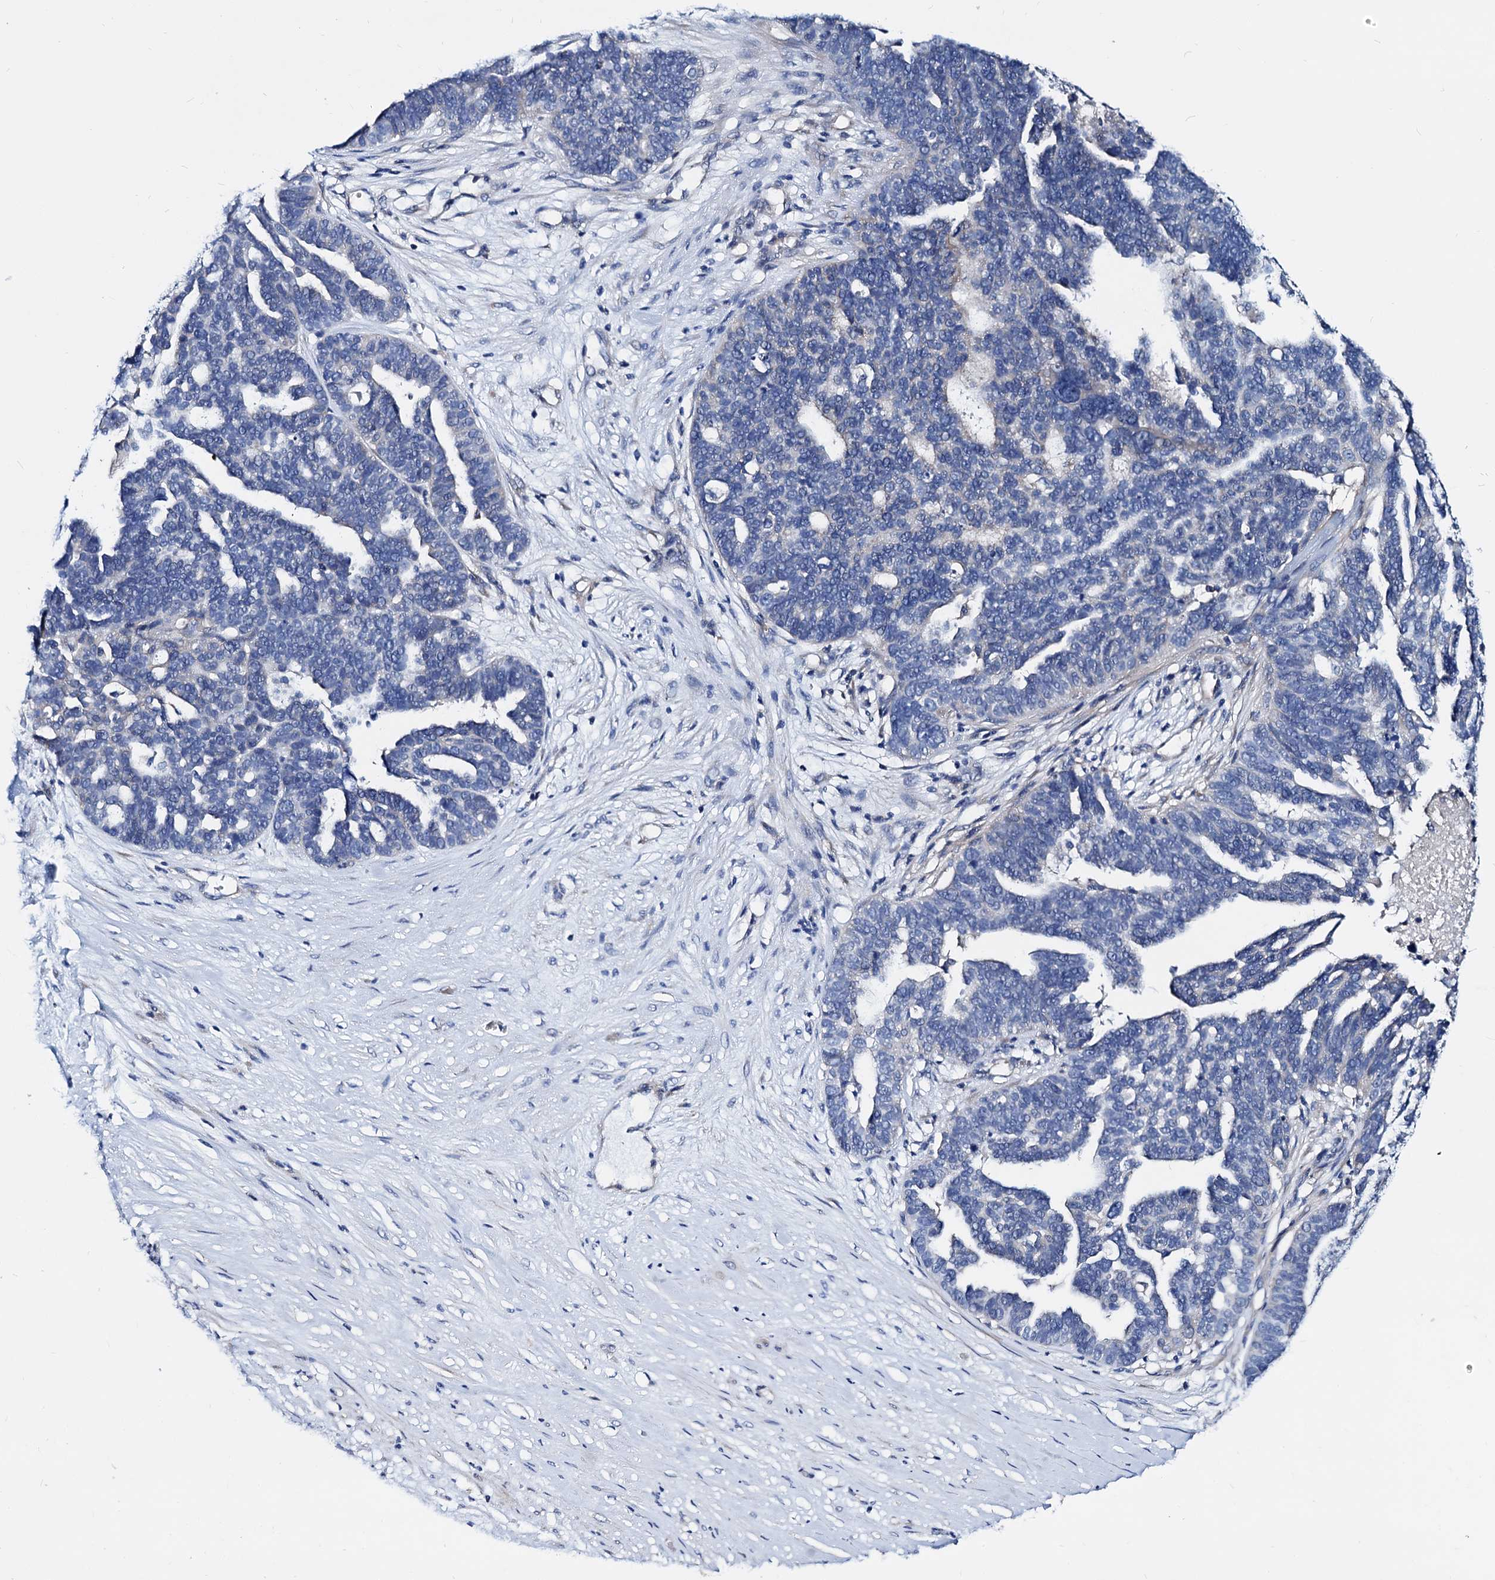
{"staining": {"intensity": "negative", "quantity": "none", "location": "none"}, "tissue": "ovarian cancer", "cell_type": "Tumor cells", "image_type": "cancer", "snomed": [{"axis": "morphology", "description": "Cystadenocarcinoma, serous, NOS"}, {"axis": "topography", "description": "Ovary"}], "caption": "Tumor cells show no significant expression in ovarian cancer (serous cystadenocarcinoma). (DAB immunohistochemistry visualized using brightfield microscopy, high magnification).", "gene": "GCOM1", "patient": {"sex": "female", "age": 59}}